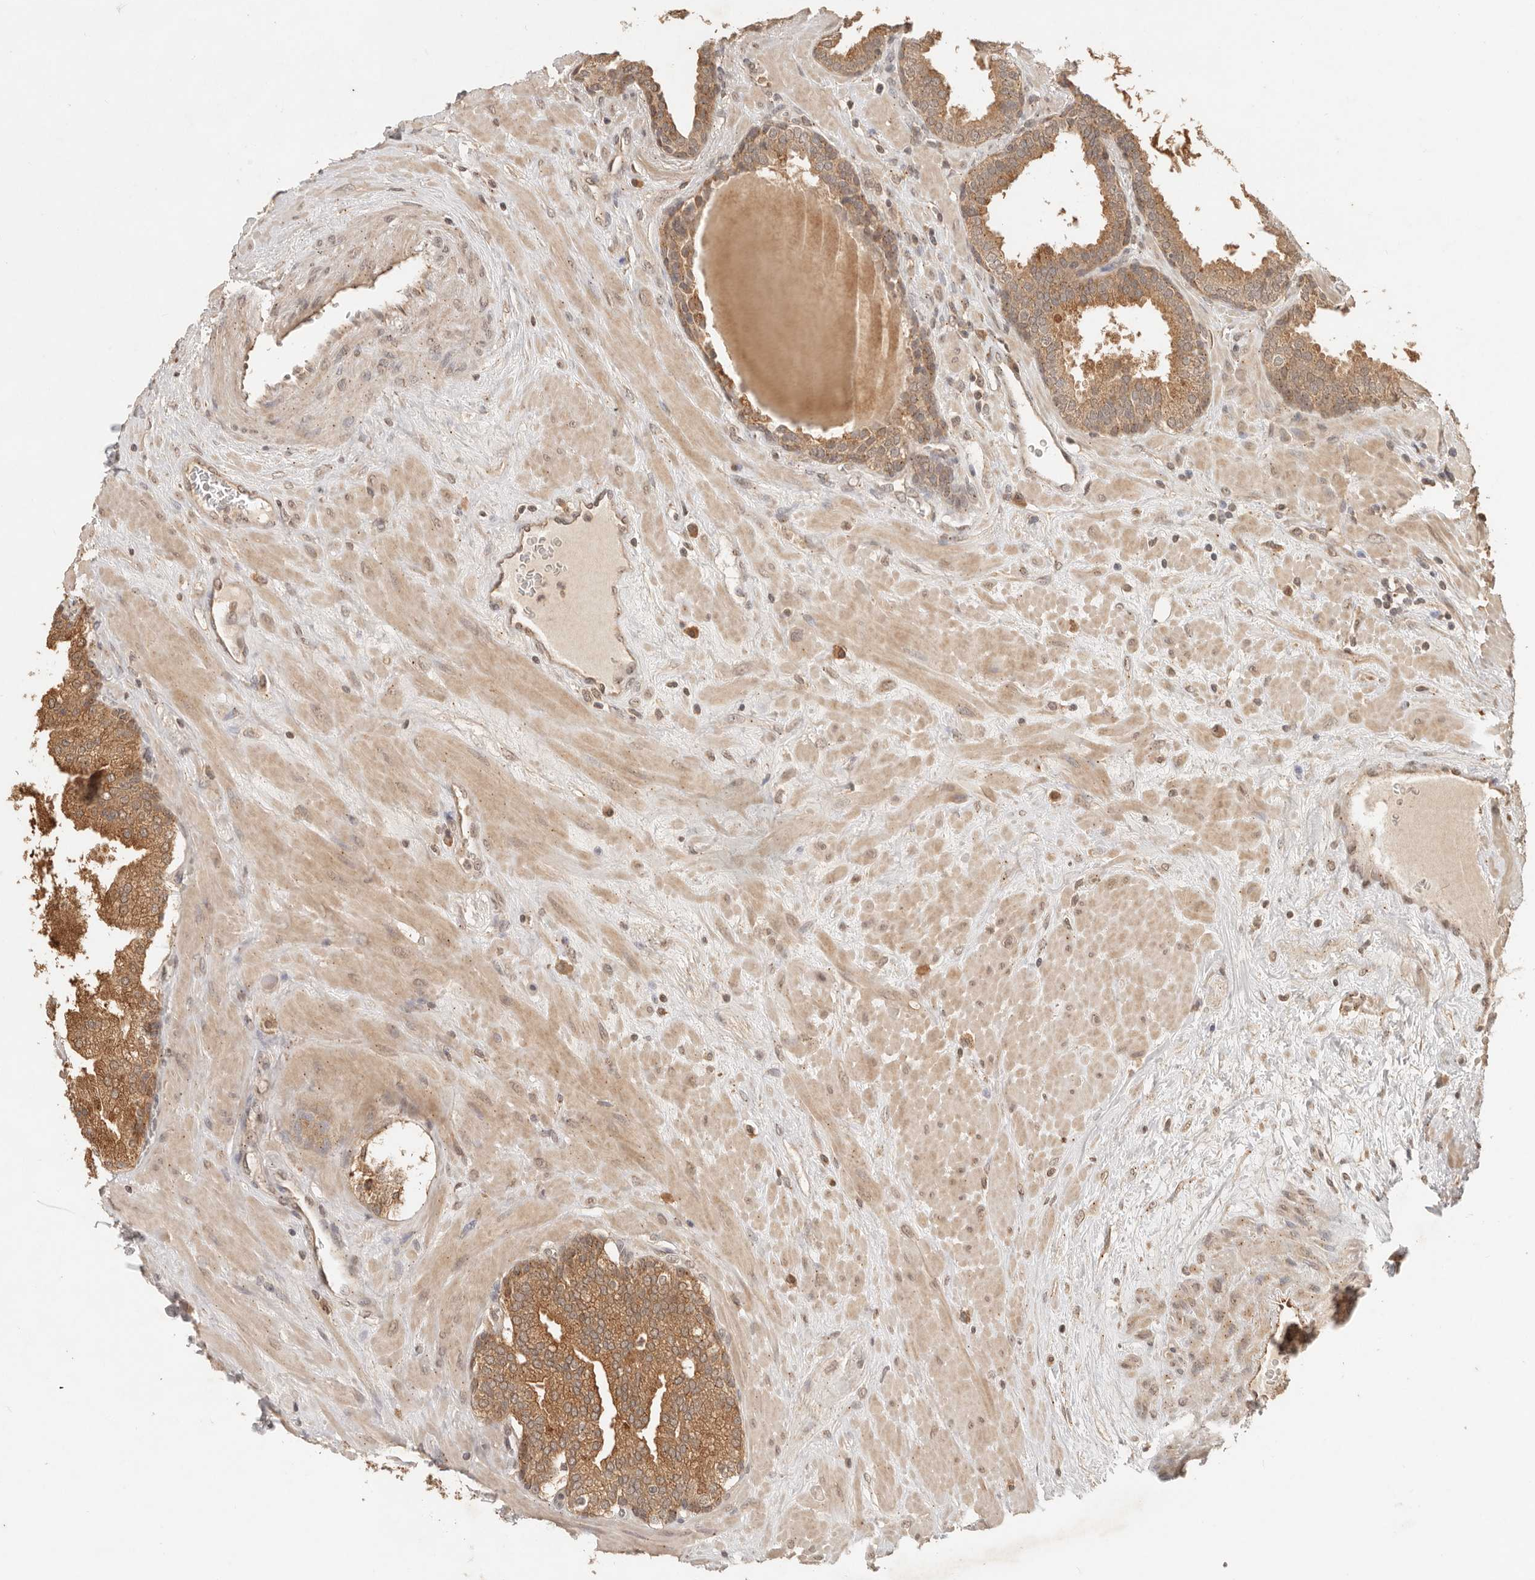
{"staining": {"intensity": "strong", "quantity": ">75%", "location": "cytoplasmic/membranous"}, "tissue": "prostate", "cell_type": "Glandular cells", "image_type": "normal", "snomed": [{"axis": "morphology", "description": "Normal tissue, NOS"}, {"axis": "topography", "description": "Prostate"}], "caption": "Immunohistochemical staining of unremarkable human prostate displays strong cytoplasmic/membranous protein staining in approximately >75% of glandular cells. (DAB = brown stain, brightfield microscopy at high magnification).", "gene": "LMO4", "patient": {"sex": "male", "age": 51}}